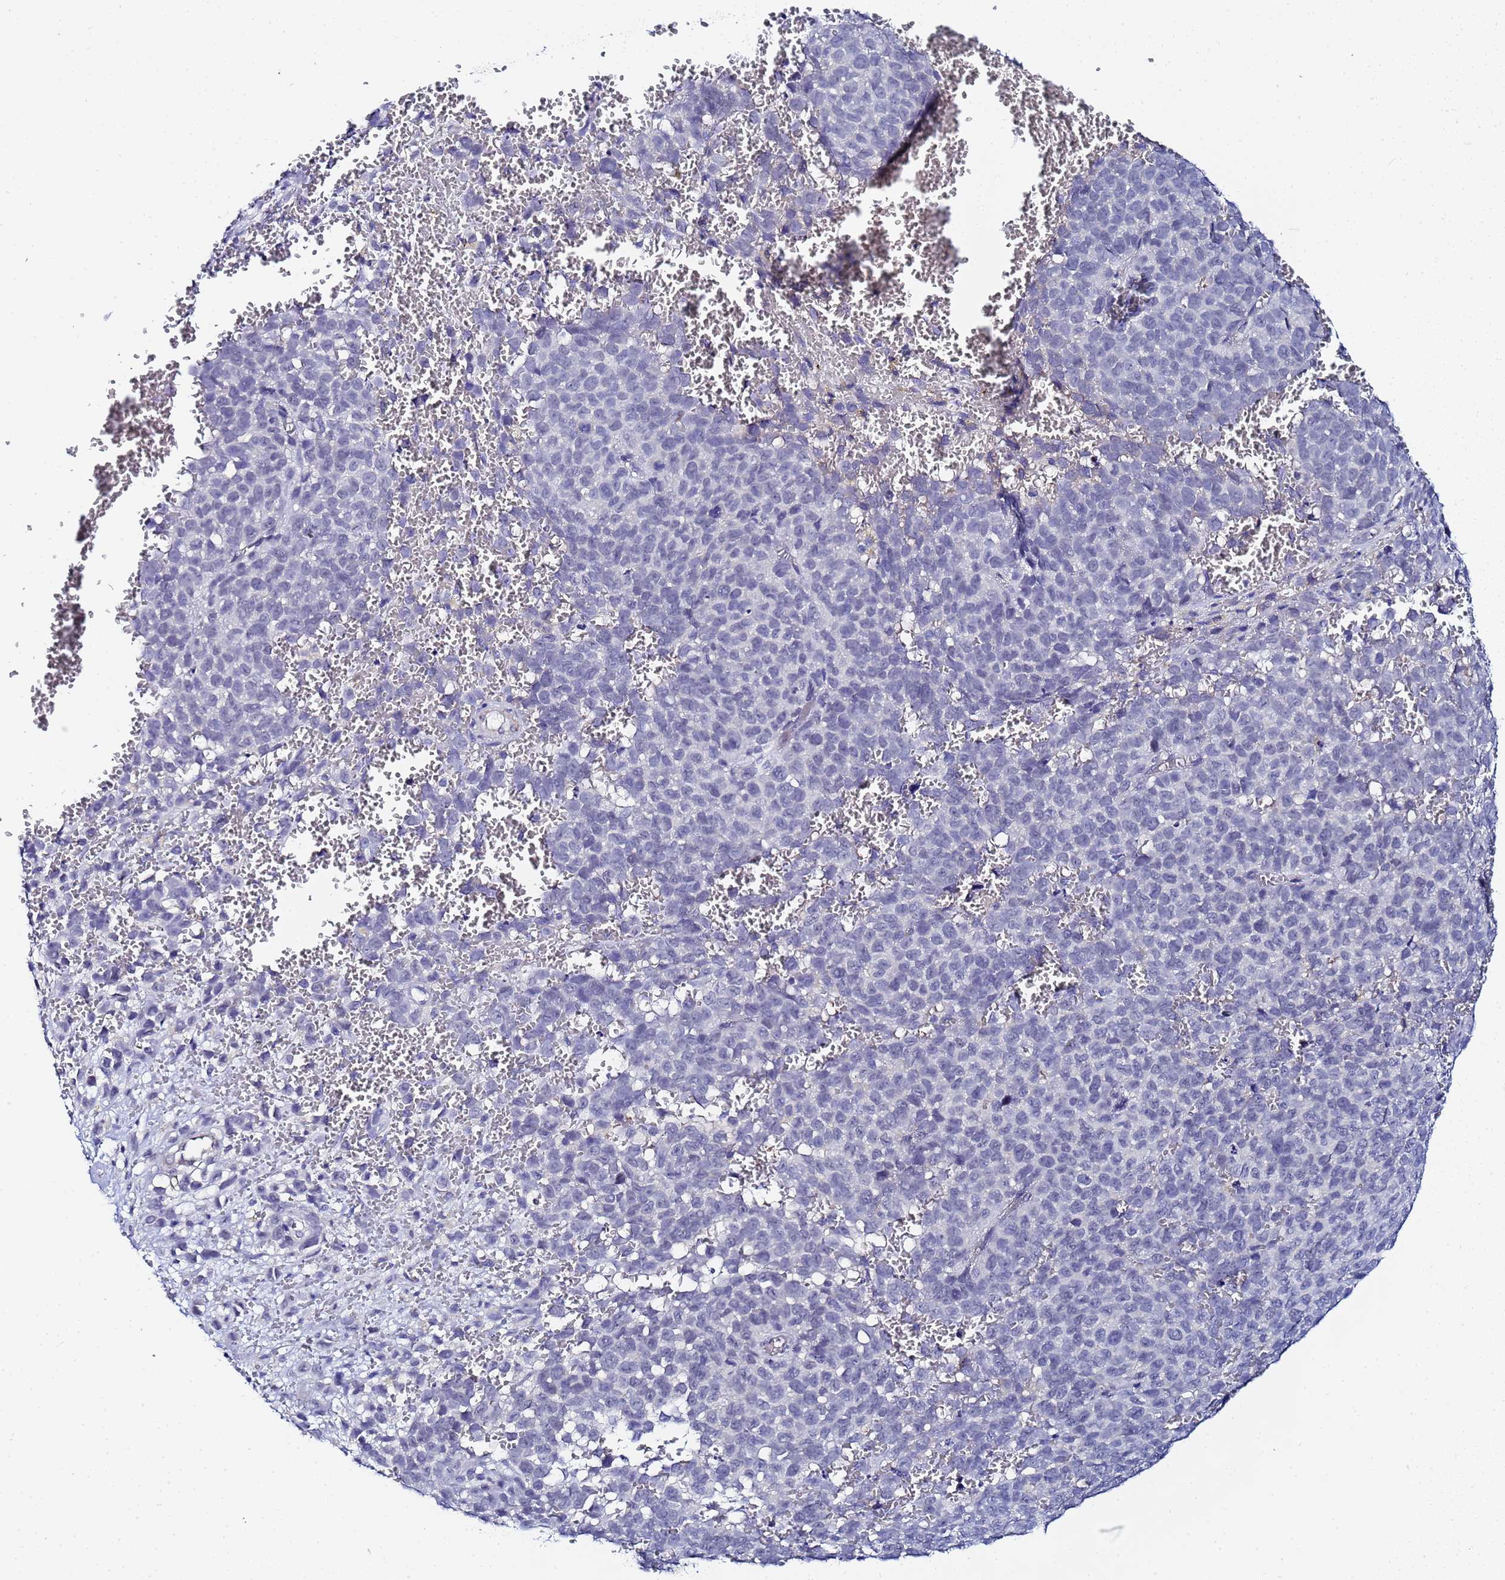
{"staining": {"intensity": "negative", "quantity": "none", "location": "none"}, "tissue": "melanoma", "cell_type": "Tumor cells", "image_type": "cancer", "snomed": [{"axis": "morphology", "description": "Malignant melanoma, NOS"}, {"axis": "topography", "description": "Nose, NOS"}], "caption": "Malignant melanoma was stained to show a protein in brown. There is no significant staining in tumor cells.", "gene": "ZNF26", "patient": {"sex": "female", "age": 48}}